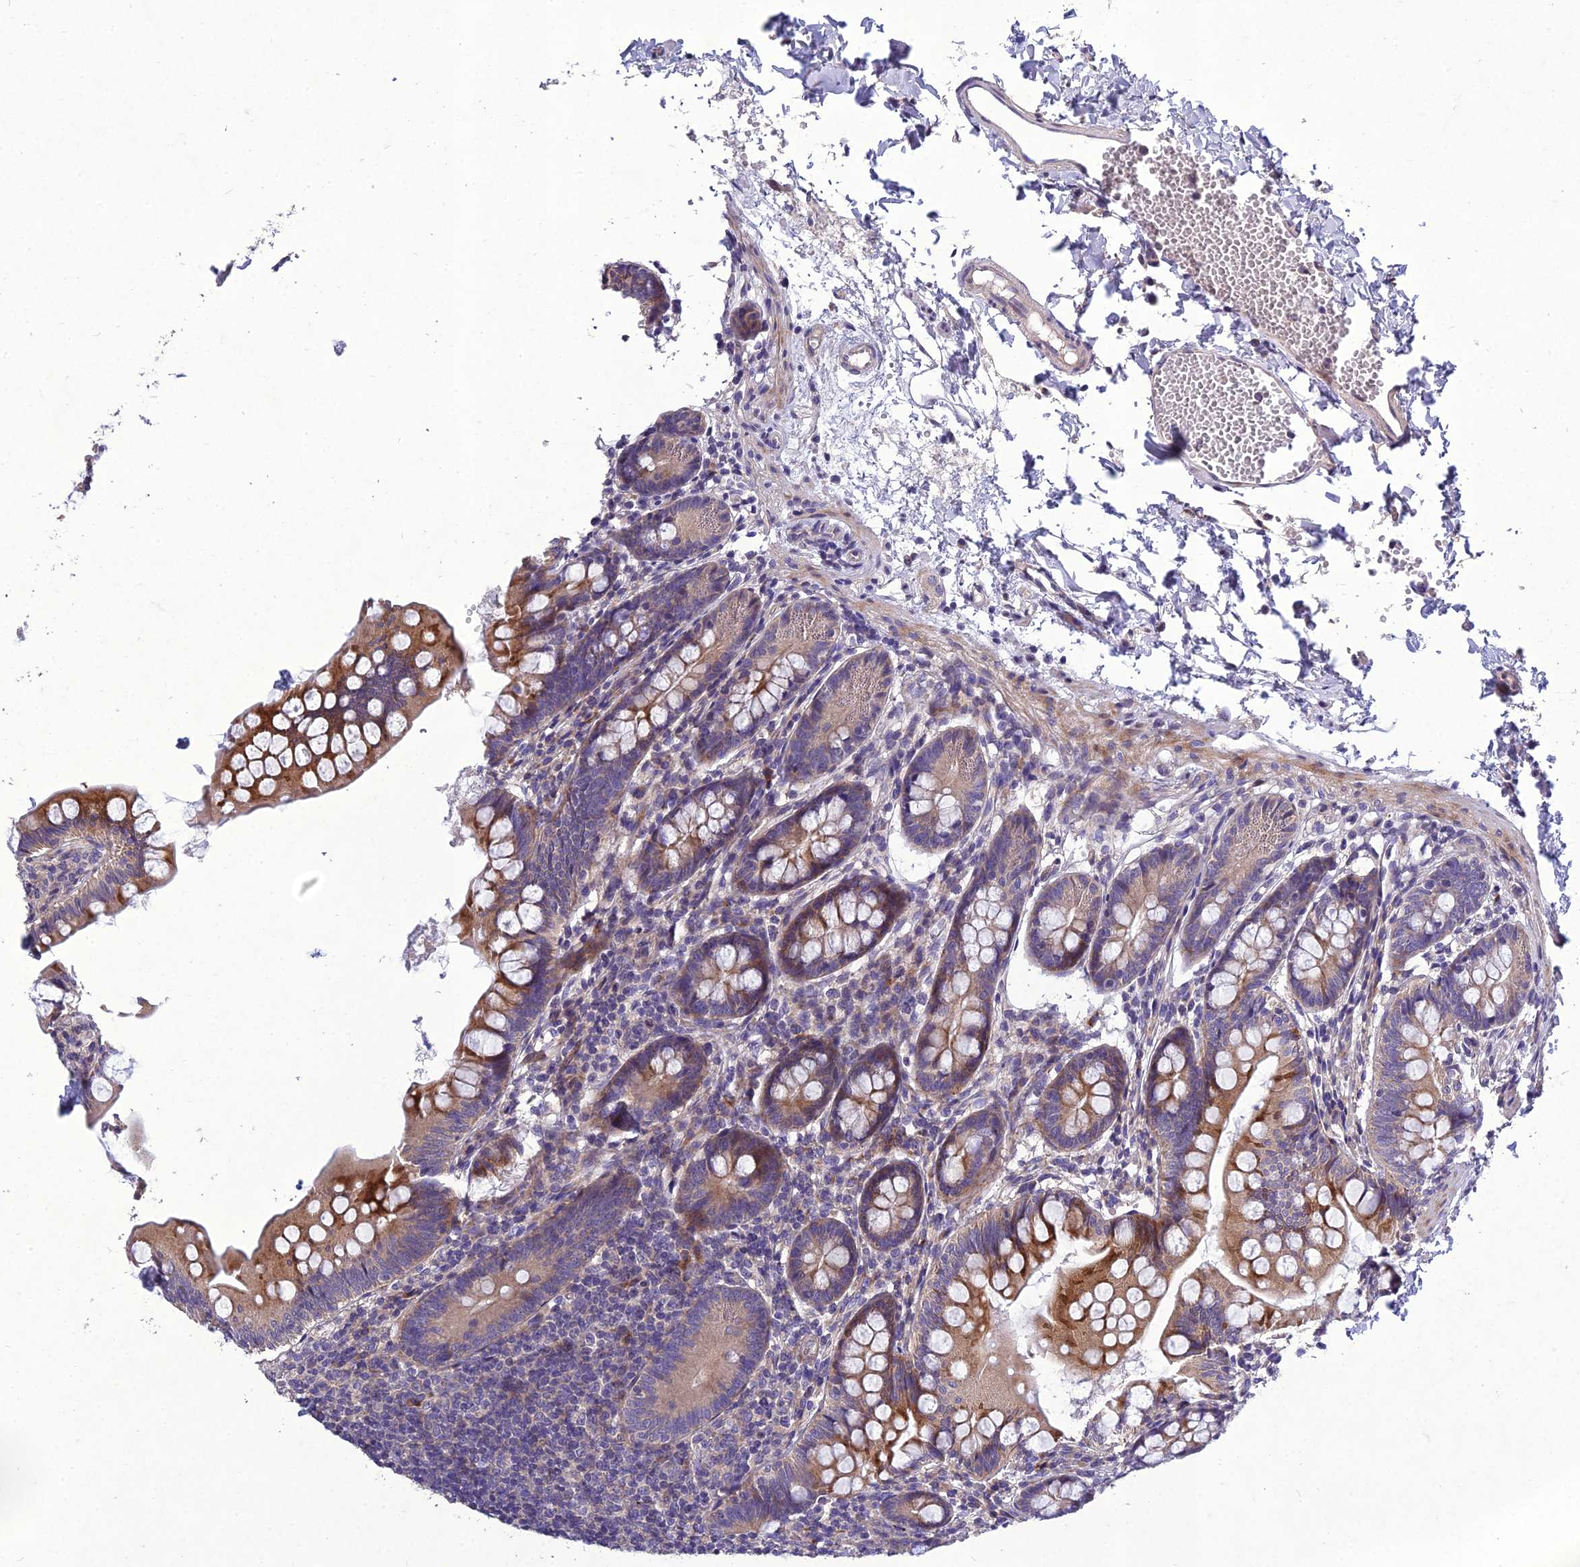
{"staining": {"intensity": "moderate", "quantity": ">75%", "location": "cytoplasmic/membranous"}, "tissue": "small intestine", "cell_type": "Glandular cells", "image_type": "normal", "snomed": [{"axis": "morphology", "description": "Normal tissue, NOS"}, {"axis": "topography", "description": "Small intestine"}], "caption": "Protein staining of normal small intestine shows moderate cytoplasmic/membranous expression in about >75% of glandular cells. The staining was performed using DAB, with brown indicating positive protein expression. Nuclei are stained blue with hematoxylin.", "gene": "ADIPOR2", "patient": {"sex": "male", "age": 7}}